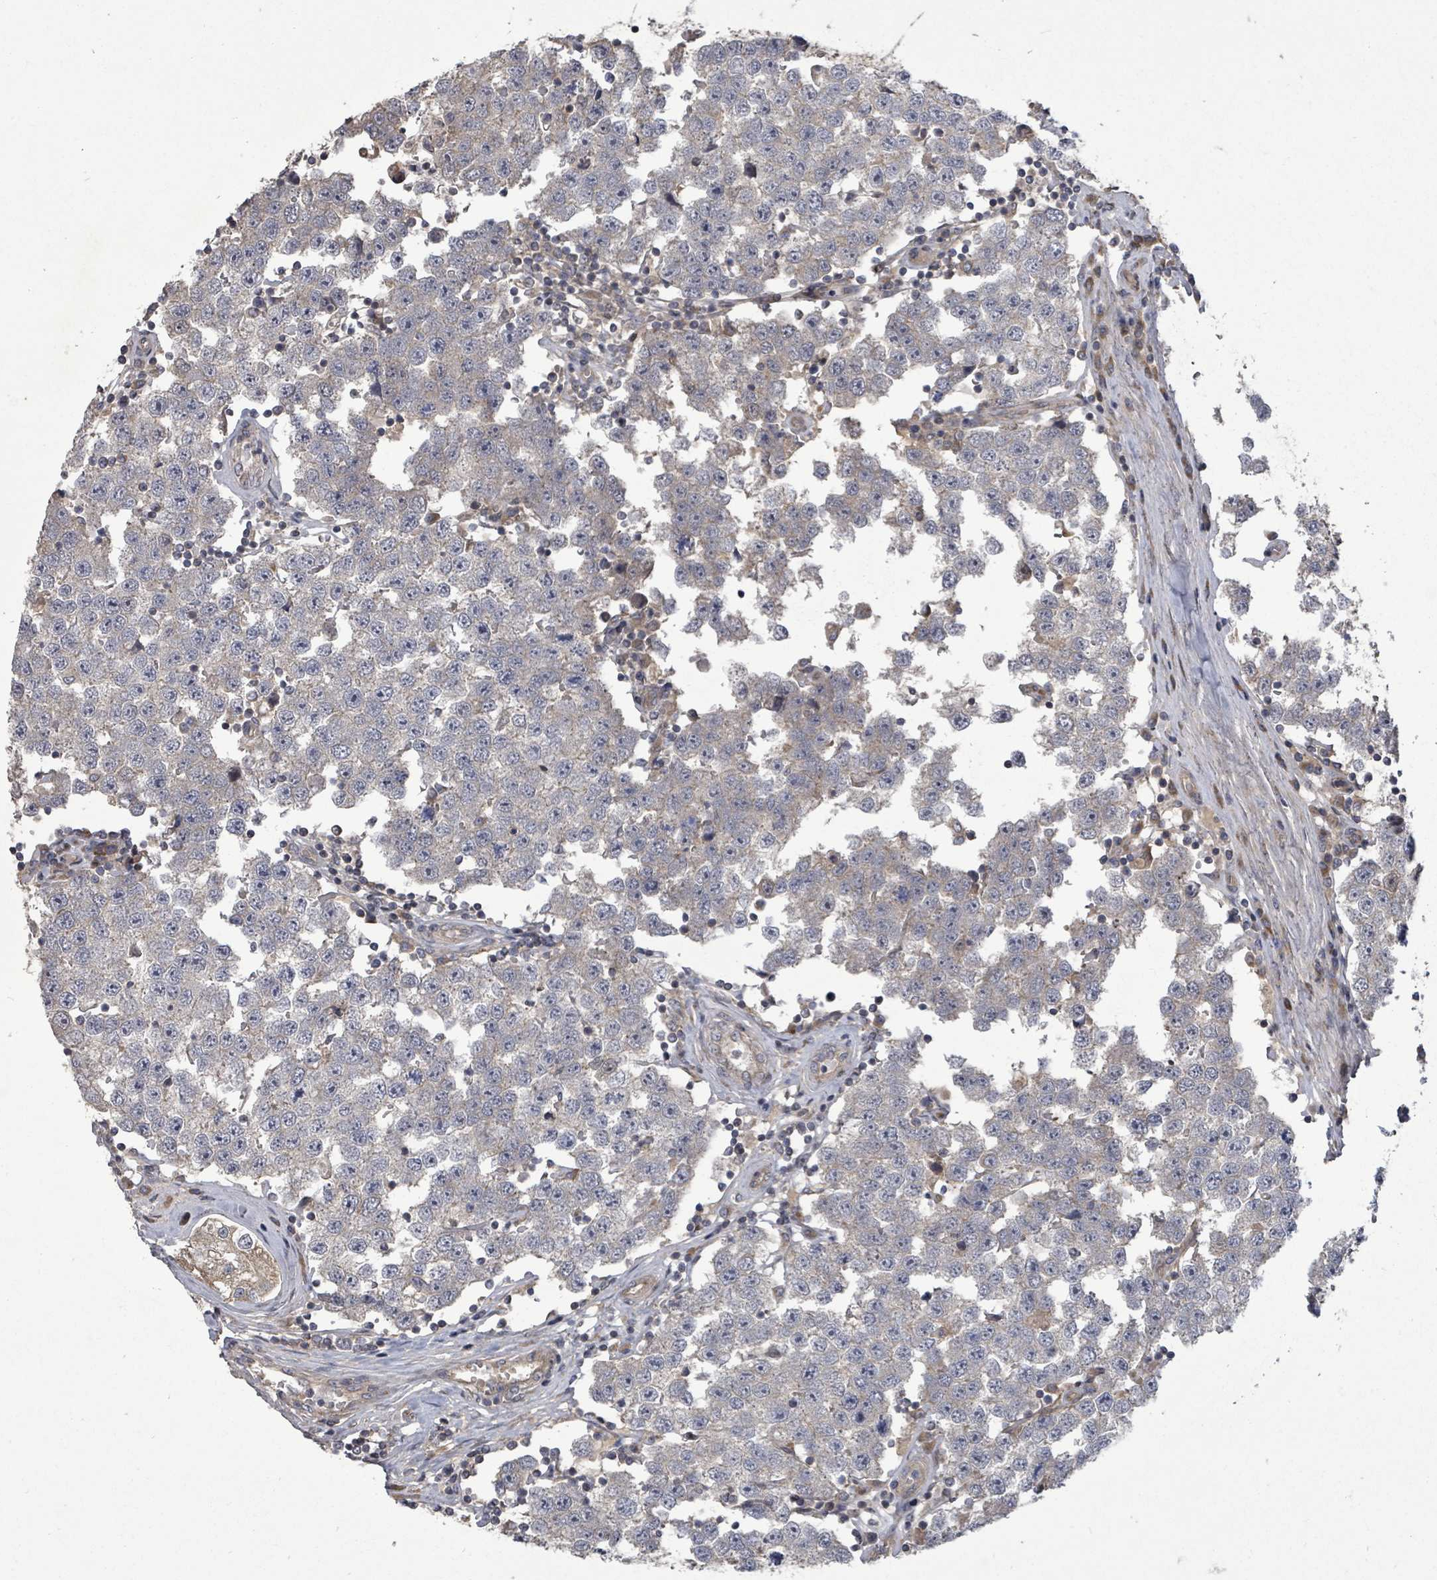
{"staining": {"intensity": "negative", "quantity": "none", "location": "none"}, "tissue": "testis cancer", "cell_type": "Tumor cells", "image_type": "cancer", "snomed": [{"axis": "morphology", "description": "Seminoma, NOS"}, {"axis": "topography", "description": "Testis"}], "caption": "Immunohistochemistry photomicrograph of human testis cancer stained for a protein (brown), which displays no positivity in tumor cells.", "gene": "KRTAP27-1", "patient": {"sex": "male", "age": 34}}